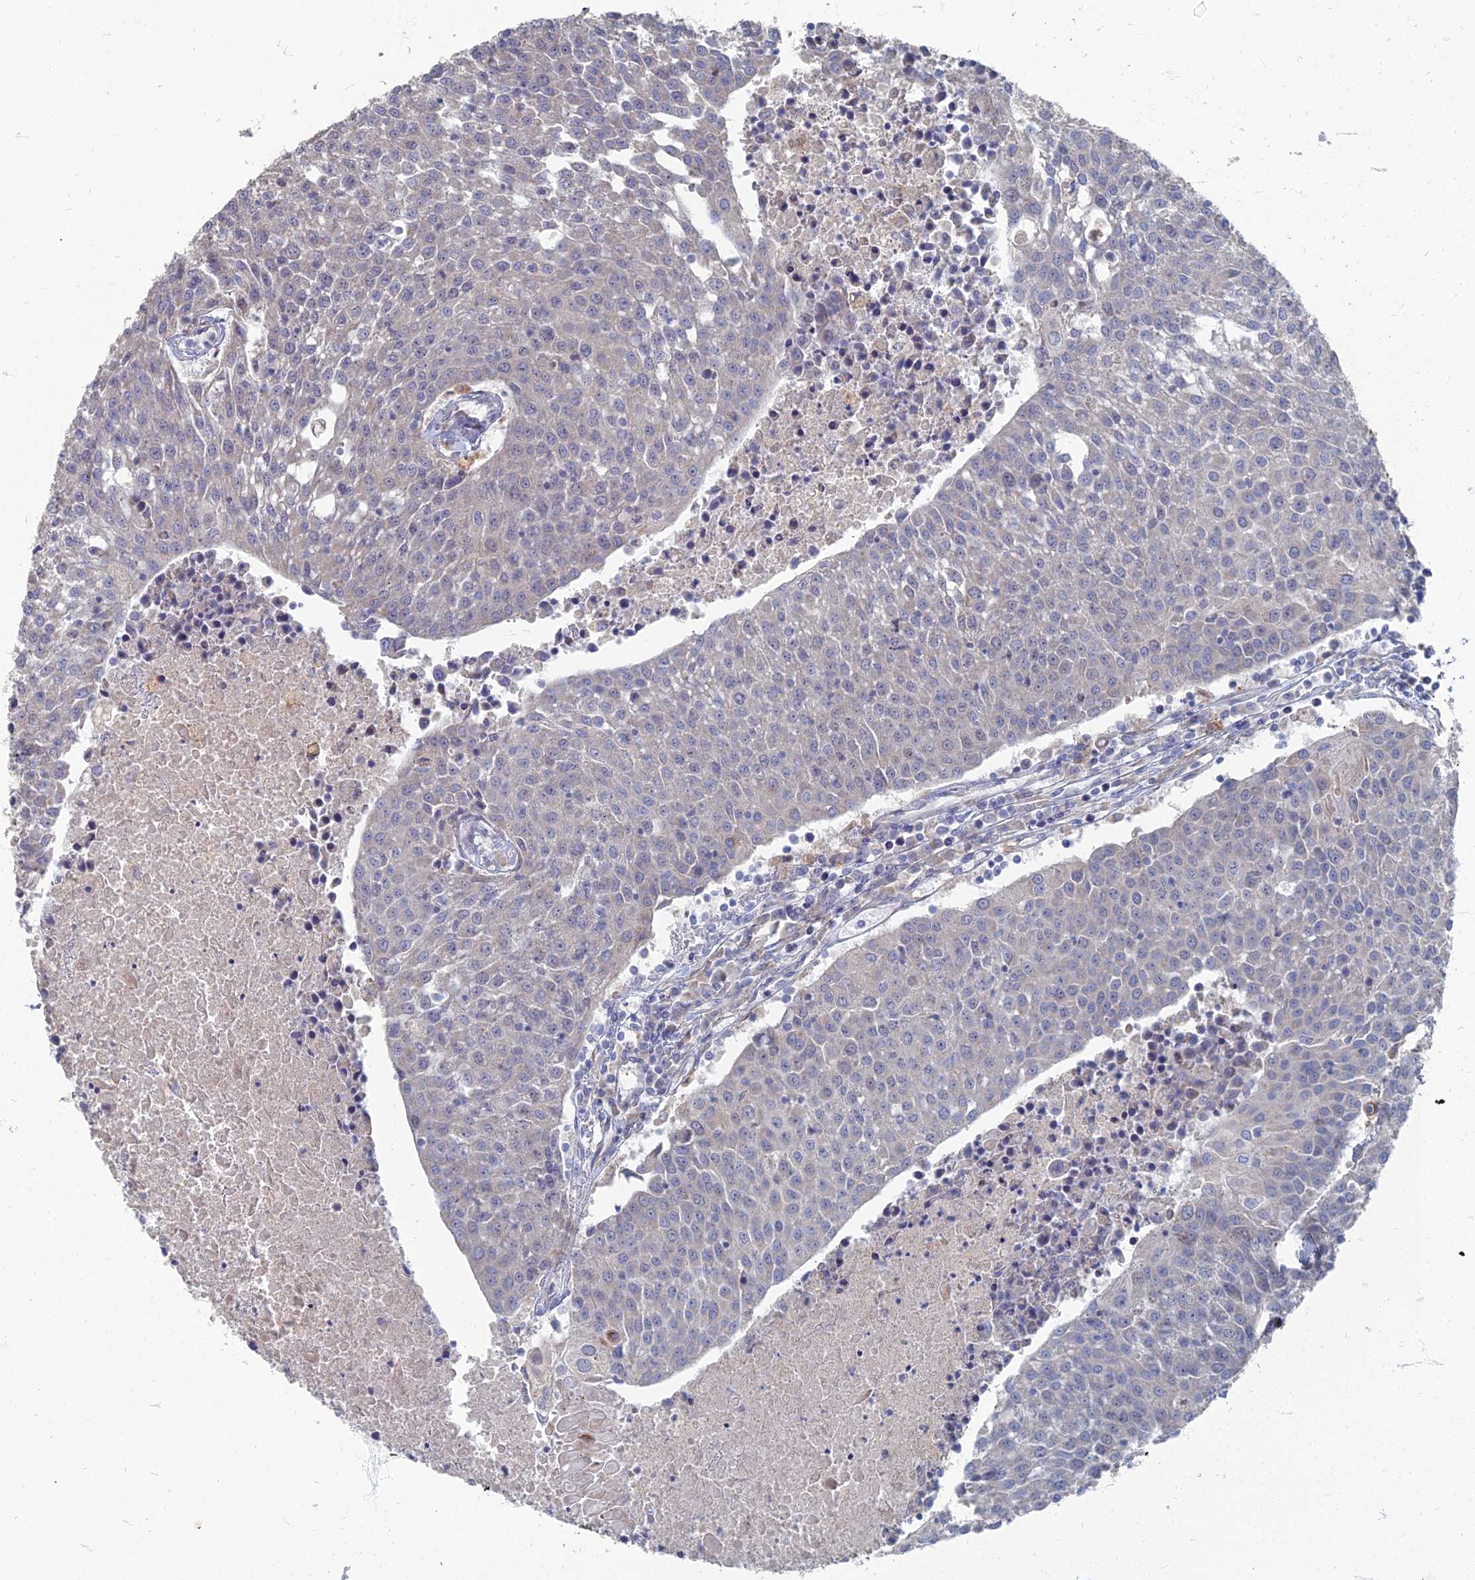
{"staining": {"intensity": "negative", "quantity": "none", "location": "none"}, "tissue": "urothelial cancer", "cell_type": "Tumor cells", "image_type": "cancer", "snomed": [{"axis": "morphology", "description": "Urothelial carcinoma, High grade"}, {"axis": "topography", "description": "Urinary bladder"}], "caption": "An immunohistochemistry photomicrograph of urothelial carcinoma (high-grade) is shown. There is no staining in tumor cells of urothelial carcinoma (high-grade). (DAB immunohistochemistry visualized using brightfield microscopy, high magnification).", "gene": "TMEM128", "patient": {"sex": "female", "age": 85}}